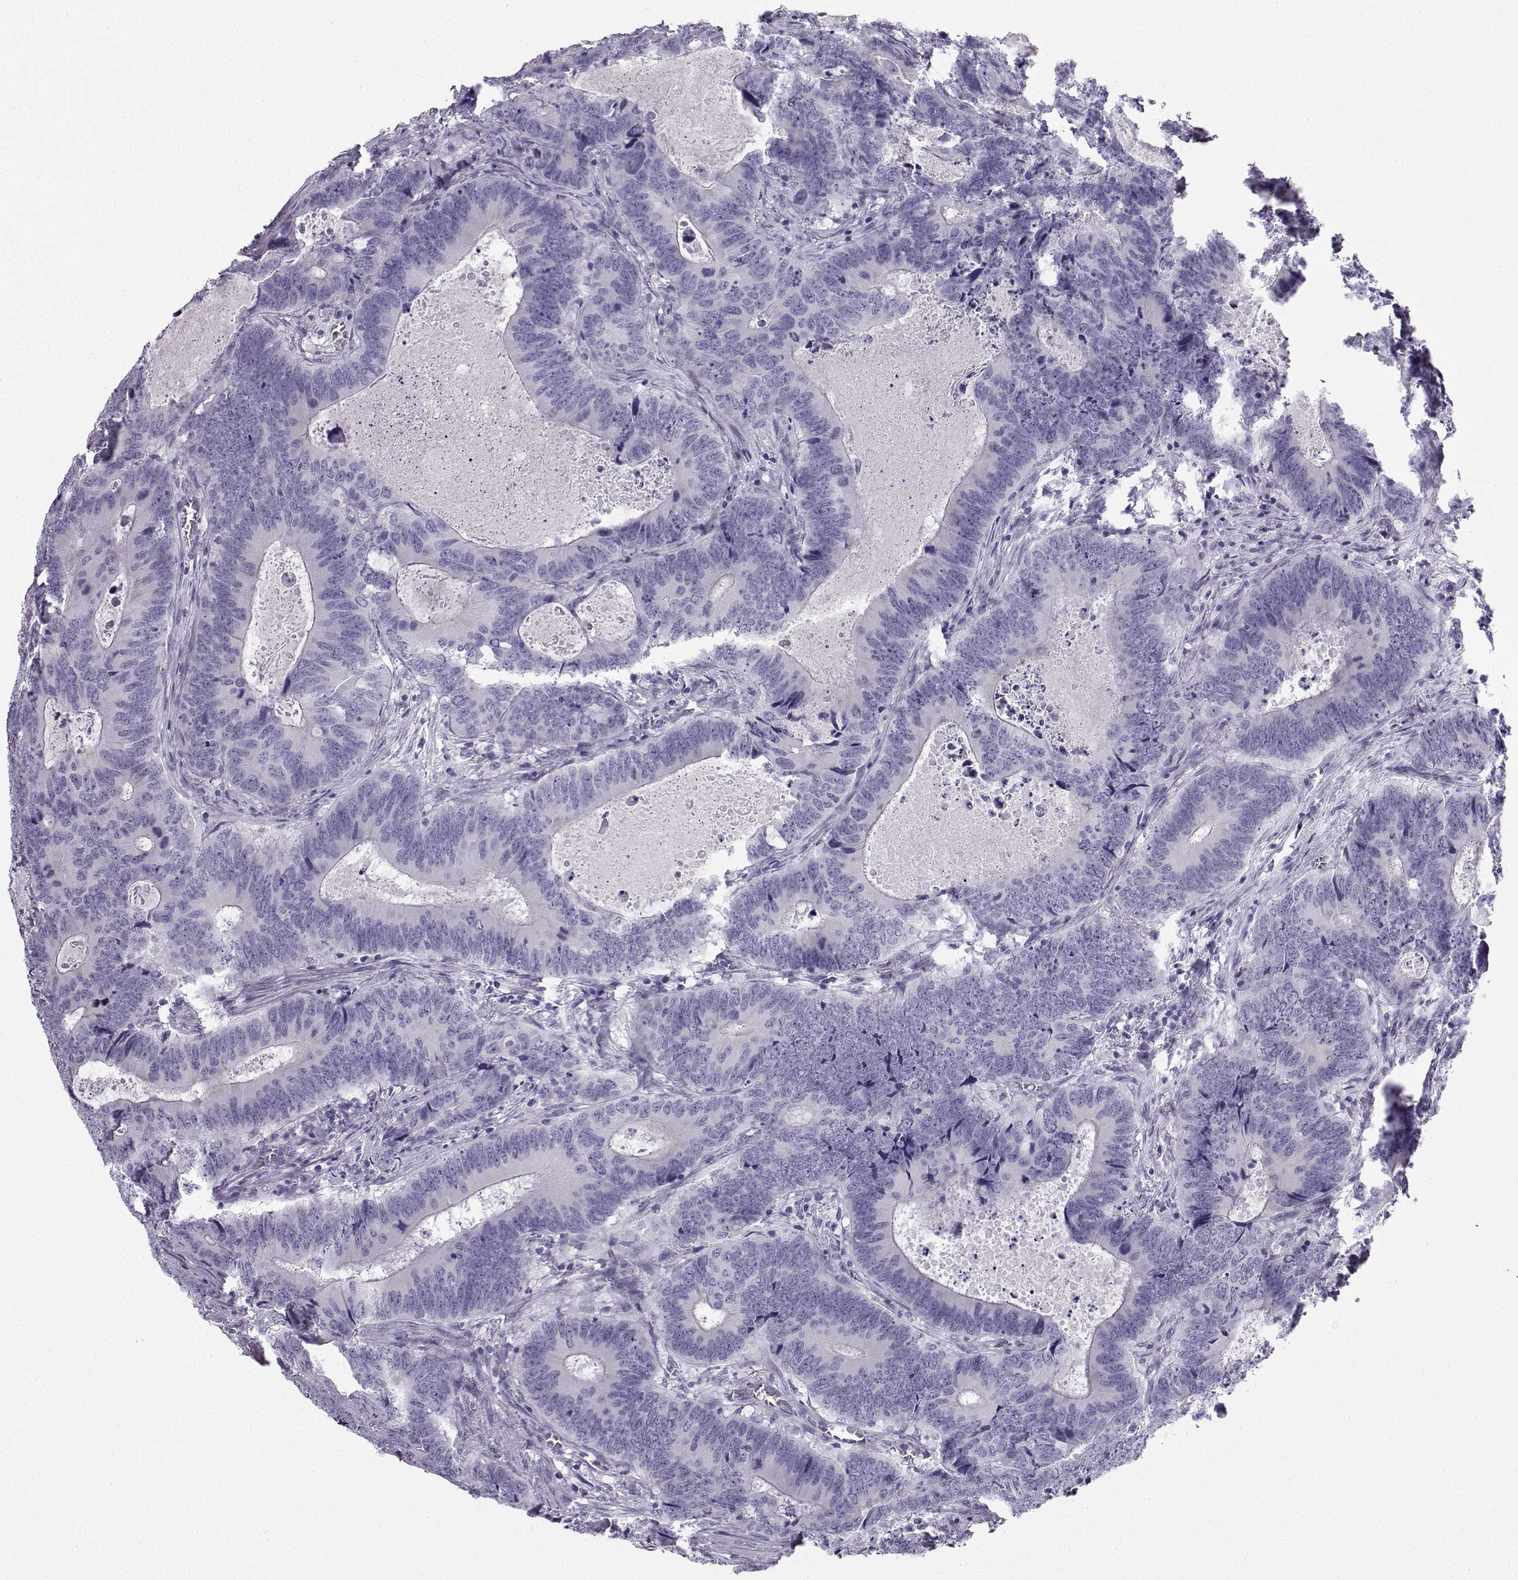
{"staining": {"intensity": "negative", "quantity": "none", "location": "none"}, "tissue": "colorectal cancer", "cell_type": "Tumor cells", "image_type": "cancer", "snomed": [{"axis": "morphology", "description": "Adenocarcinoma, NOS"}, {"axis": "topography", "description": "Colon"}], "caption": "IHC of human colorectal cancer exhibits no expression in tumor cells. Nuclei are stained in blue.", "gene": "ZBTB8B", "patient": {"sex": "female", "age": 82}}